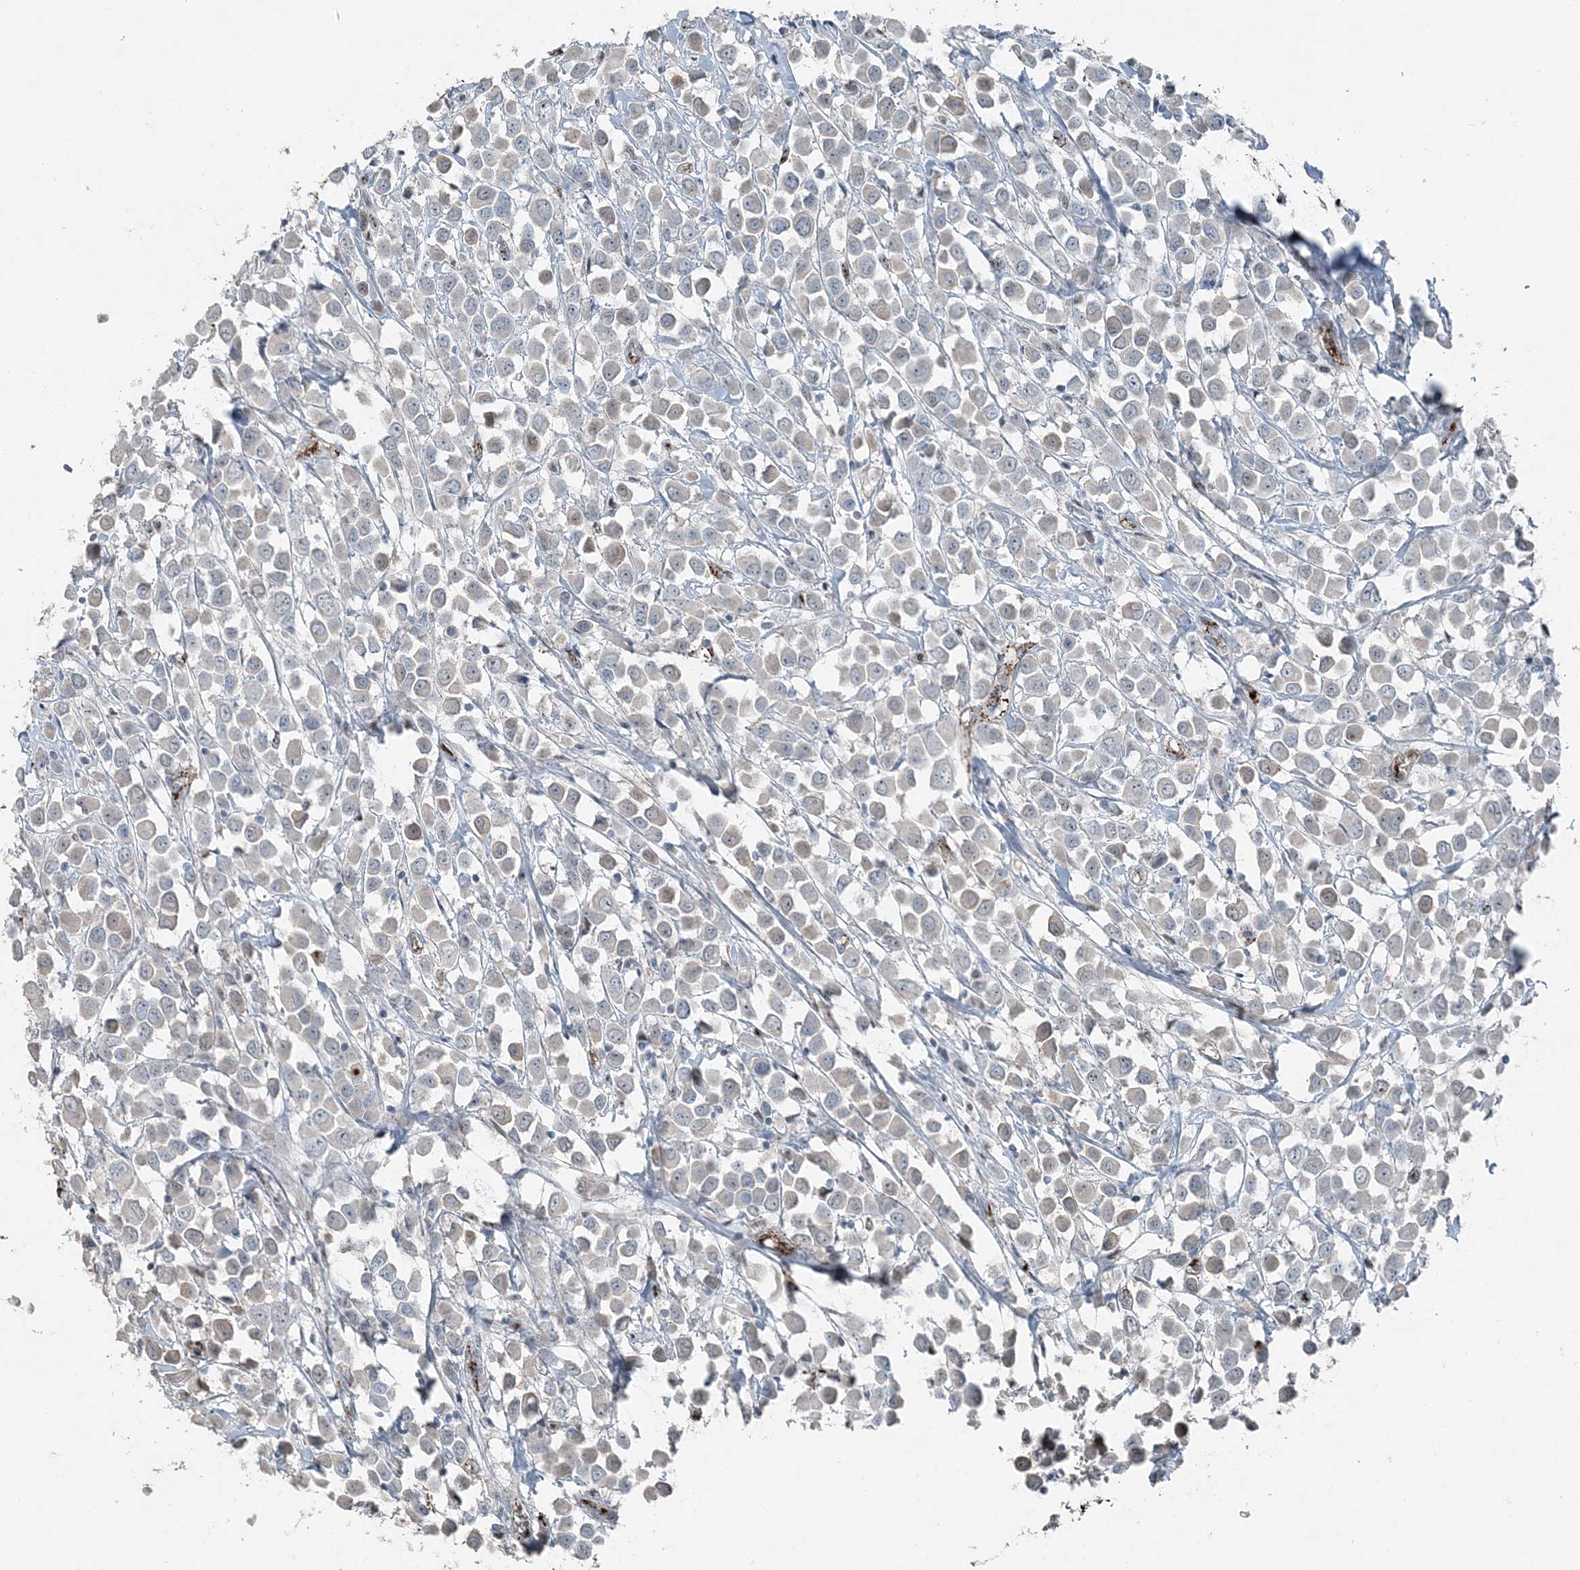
{"staining": {"intensity": "negative", "quantity": "none", "location": "none"}, "tissue": "breast cancer", "cell_type": "Tumor cells", "image_type": "cancer", "snomed": [{"axis": "morphology", "description": "Duct carcinoma"}, {"axis": "topography", "description": "Breast"}], "caption": "Immunohistochemistry of breast intraductal carcinoma exhibits no staining in tumor cells.", "gene": "ELOVL7", "patient": {"sex": "female", "age": 61}}